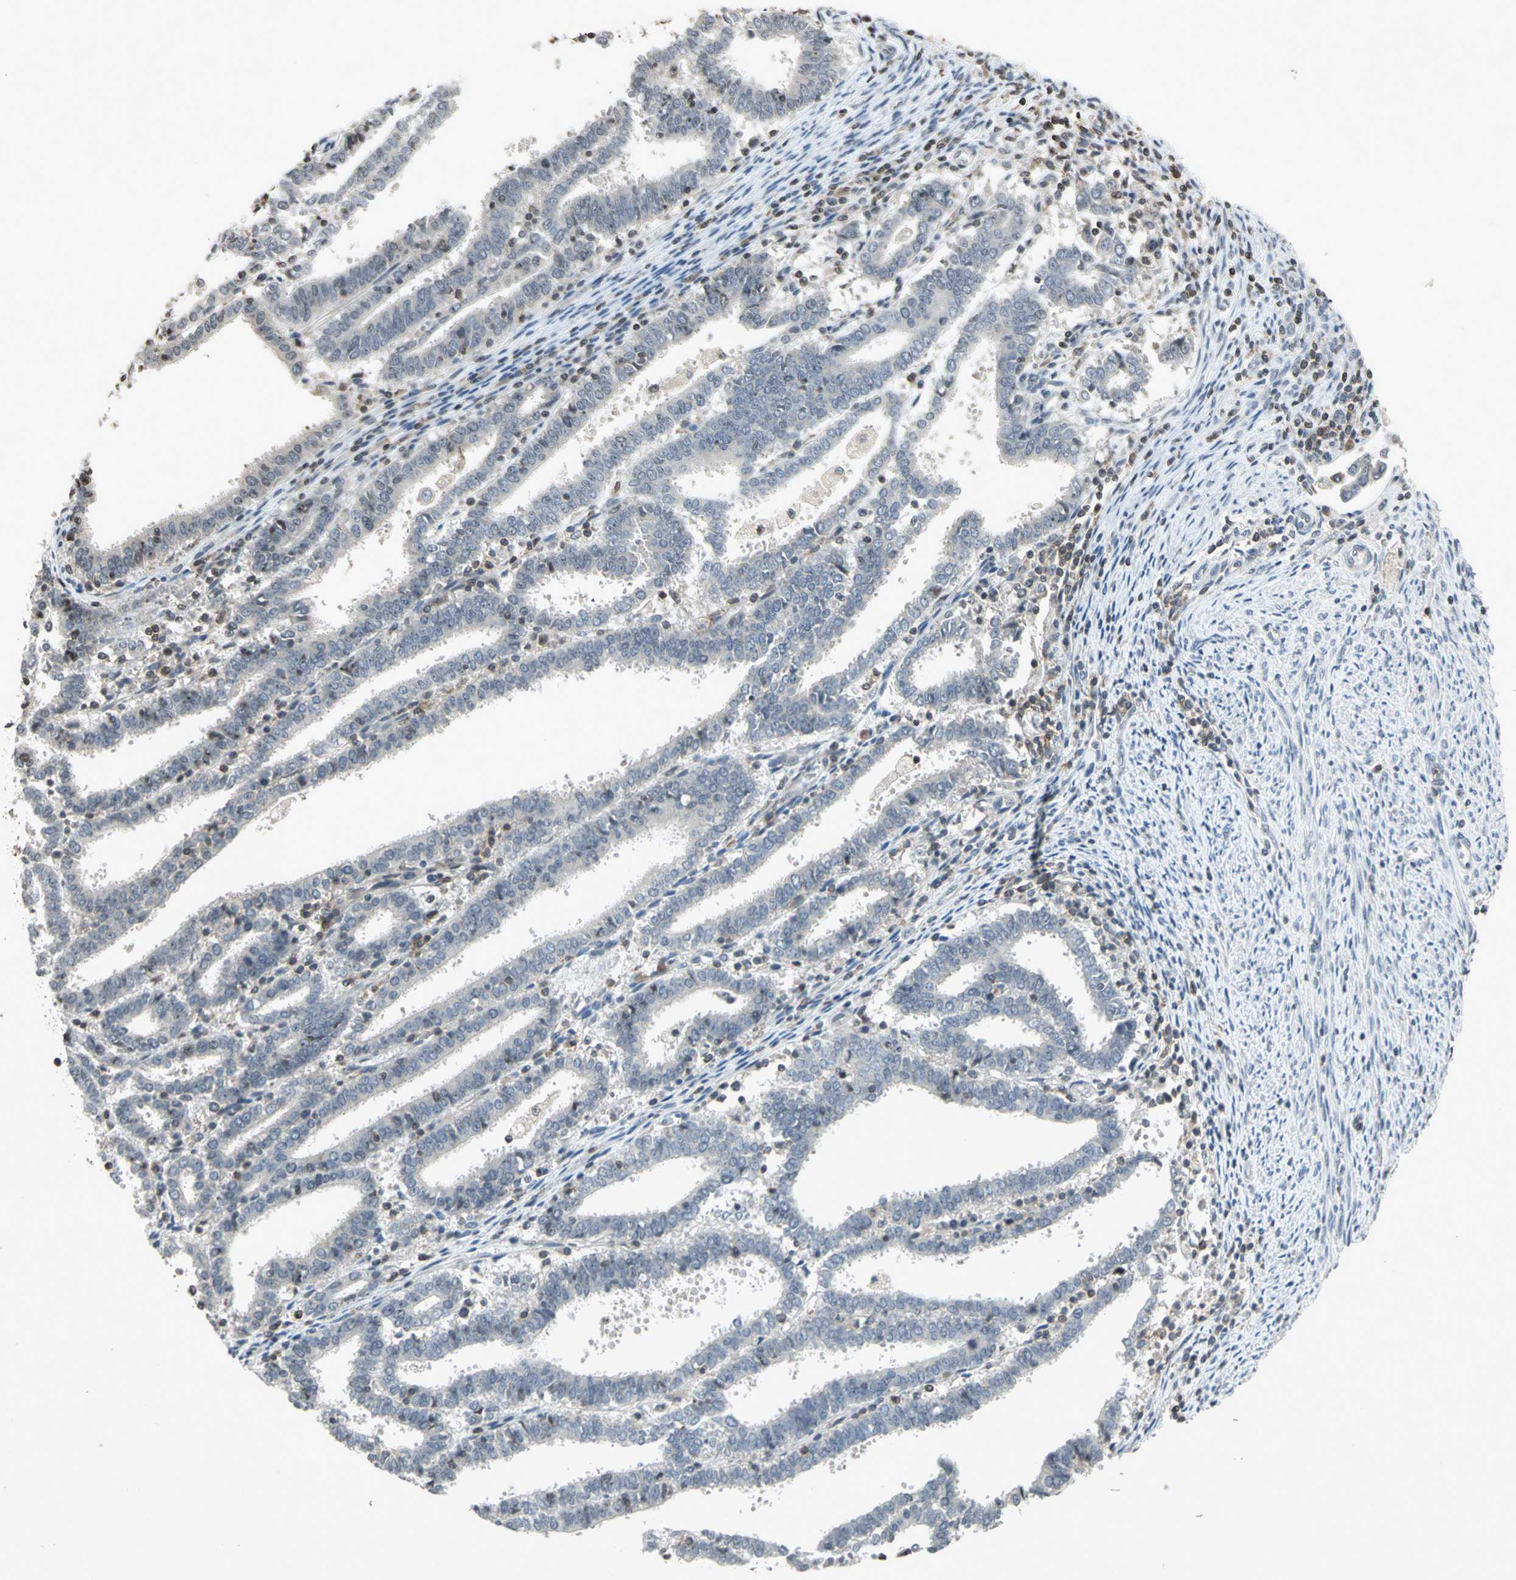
{"staining": {"intensity": "negative", "quantity": "none", "location": "none"}, "tissue": "endometrial cancer", "cell_type": "Tumor cells", "image_type": "cancer", "snomed": [{"axis": "morphology", "description": "Adenocarcinoma, NOS"}, {"axis": "topography", "description": "Uterus"}], "caption": "Tumor cells show no significant protein staining in endometrial cancer (adenocarcinoma). The staining is performed using DAB brown chromogen with nuclei counter-stained in using hematoxylin.", "gene": "IL16", "patient": {"sex": "female", "age": 83}}